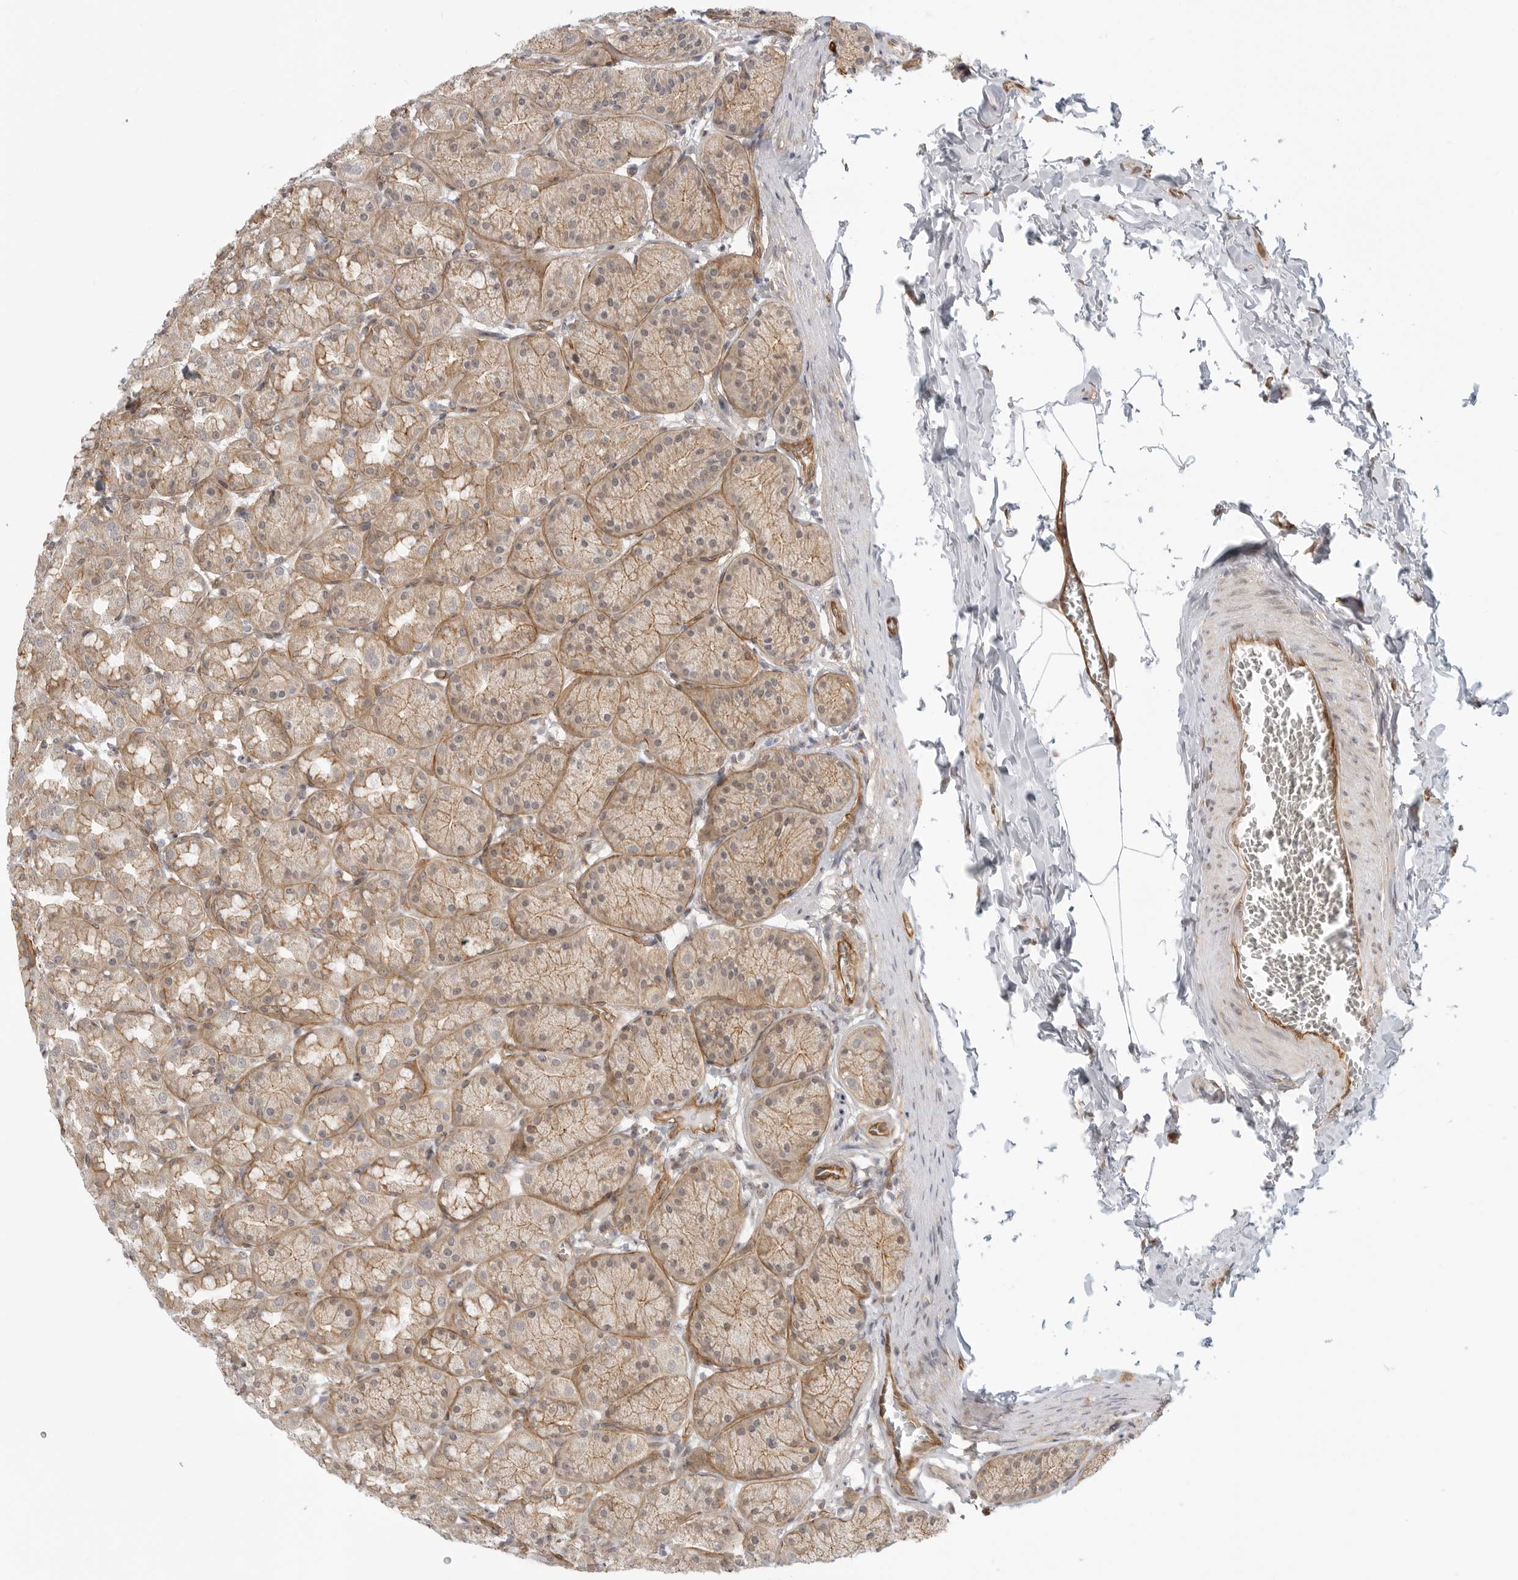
{"staining": {"intensity": "moderate", "quantity": ">75%", "location": "cytoplasmic/membranous"}, "tissue": "stomach", "cell_type": "Glandular cells", "image_type": "normal", "snomed": [{"axis": "morphology", "description": "Normal tissue, NOS"}, {"axis": "topography", "description": "Stomach"}], "caption": "The histopathology image displays immunohistochemical staining of normal stomach. There is moderate cytoplasmic/membranous positivity is seen in about >75% of glandular cells. Using DAB (brown) and hematoxylin (blue) stains, captured at high magnification using brightfield microscopy.", "gene": "ATOH7", "patient": {"sex": "male", "age": 42}}